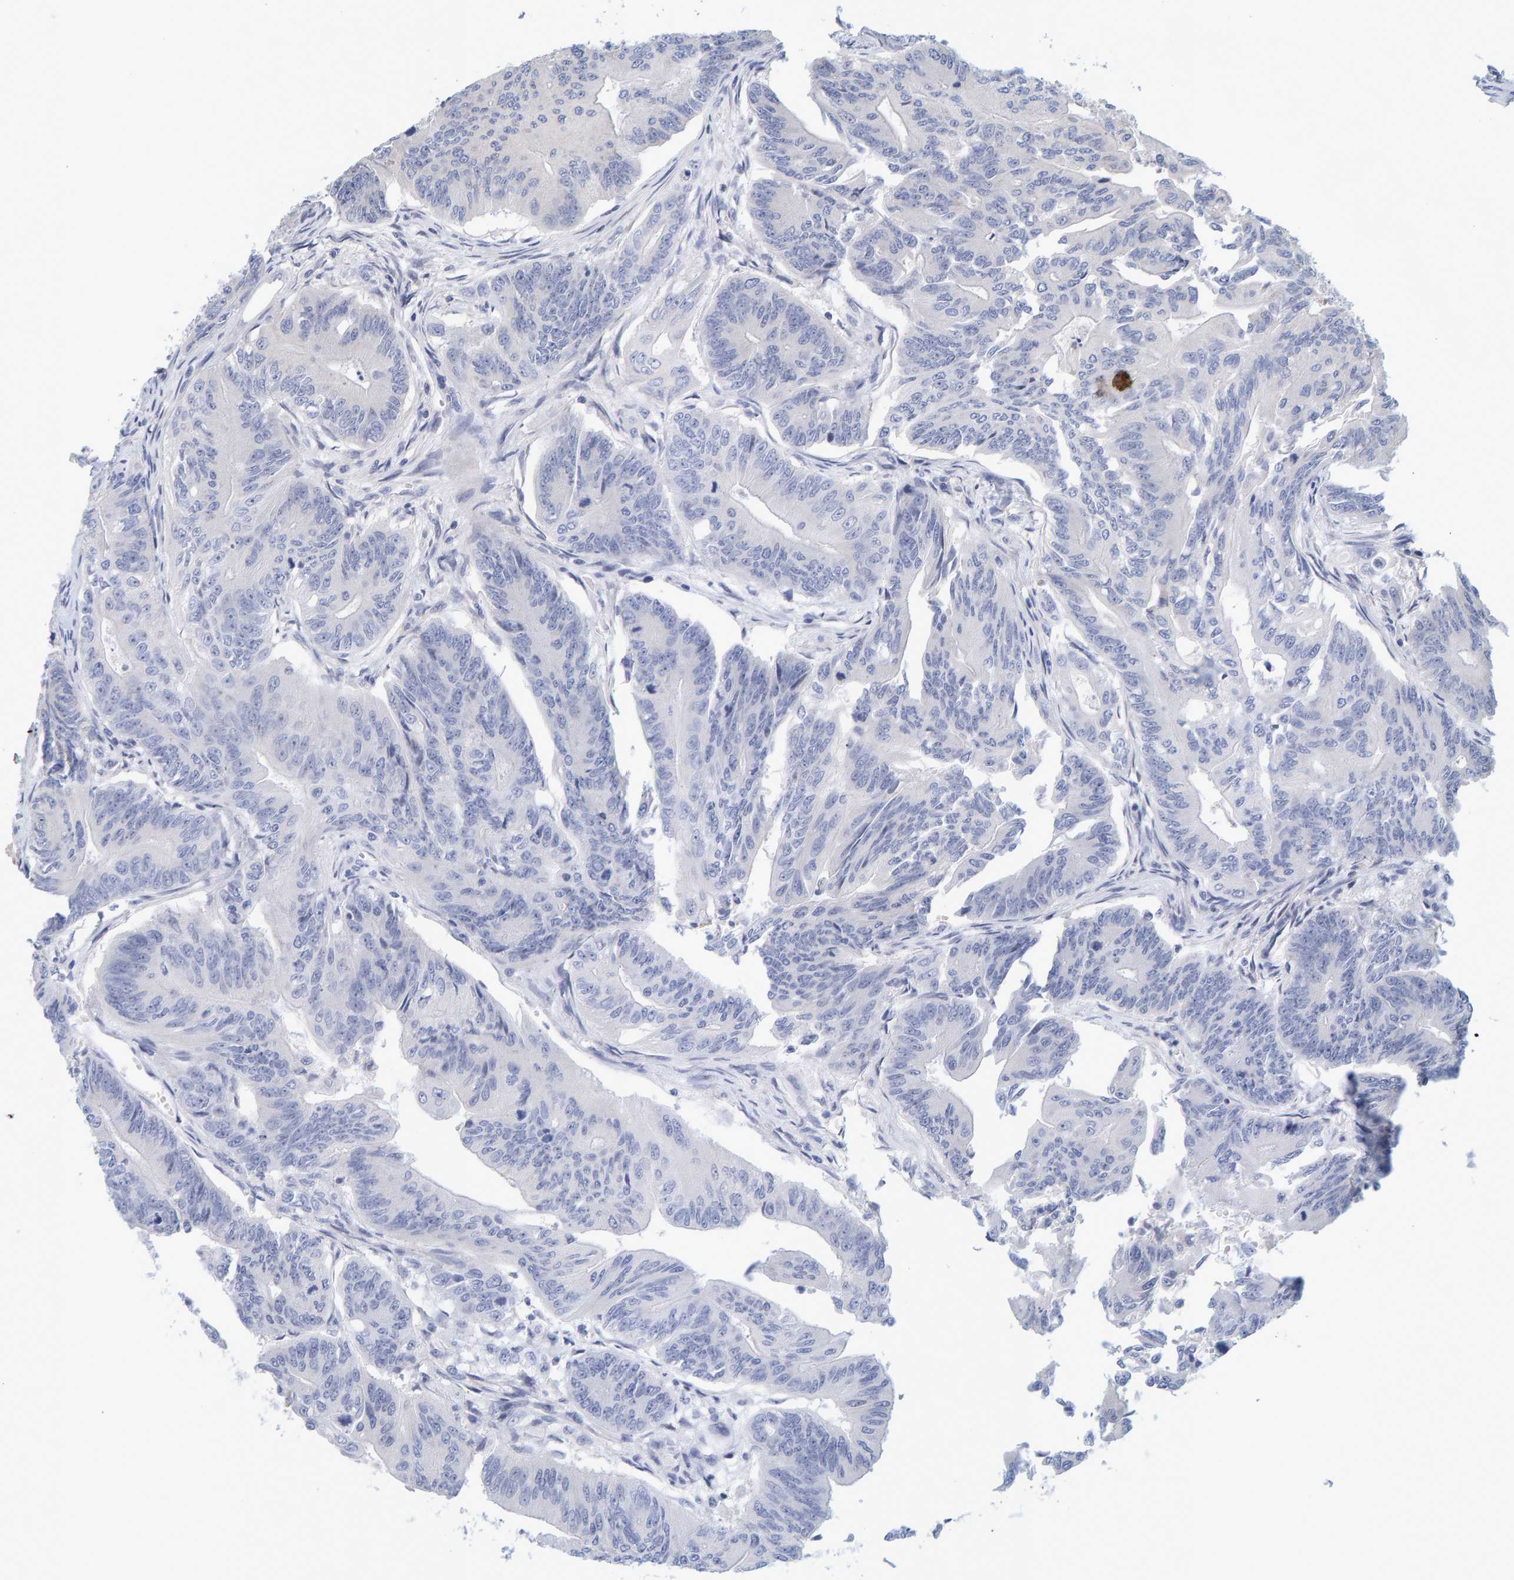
{"staining": {"intensity": "negative", "quantity": "none", "location": "none"}, "tissue": "colorectal cancer", "cell_type": "Tumor cells", "image_type": "cancer", "snomed": [{"axis": "morphology", "description": "Adenoma, NOS"}, {"axis": "morphology", "description": "Adenocarcinoma, NOS"}, {"axis": "topography", "description": "Colon"}], "caption": "Colorectal adenoma was stained to show a protein in brown. There is no significant expression in tumor cells. (DAB immunohistochemistry visualized using brightfield microscopy, high magnification).", "gene": "ZNF77", "patient": {"sex": "male", "age": 79}}